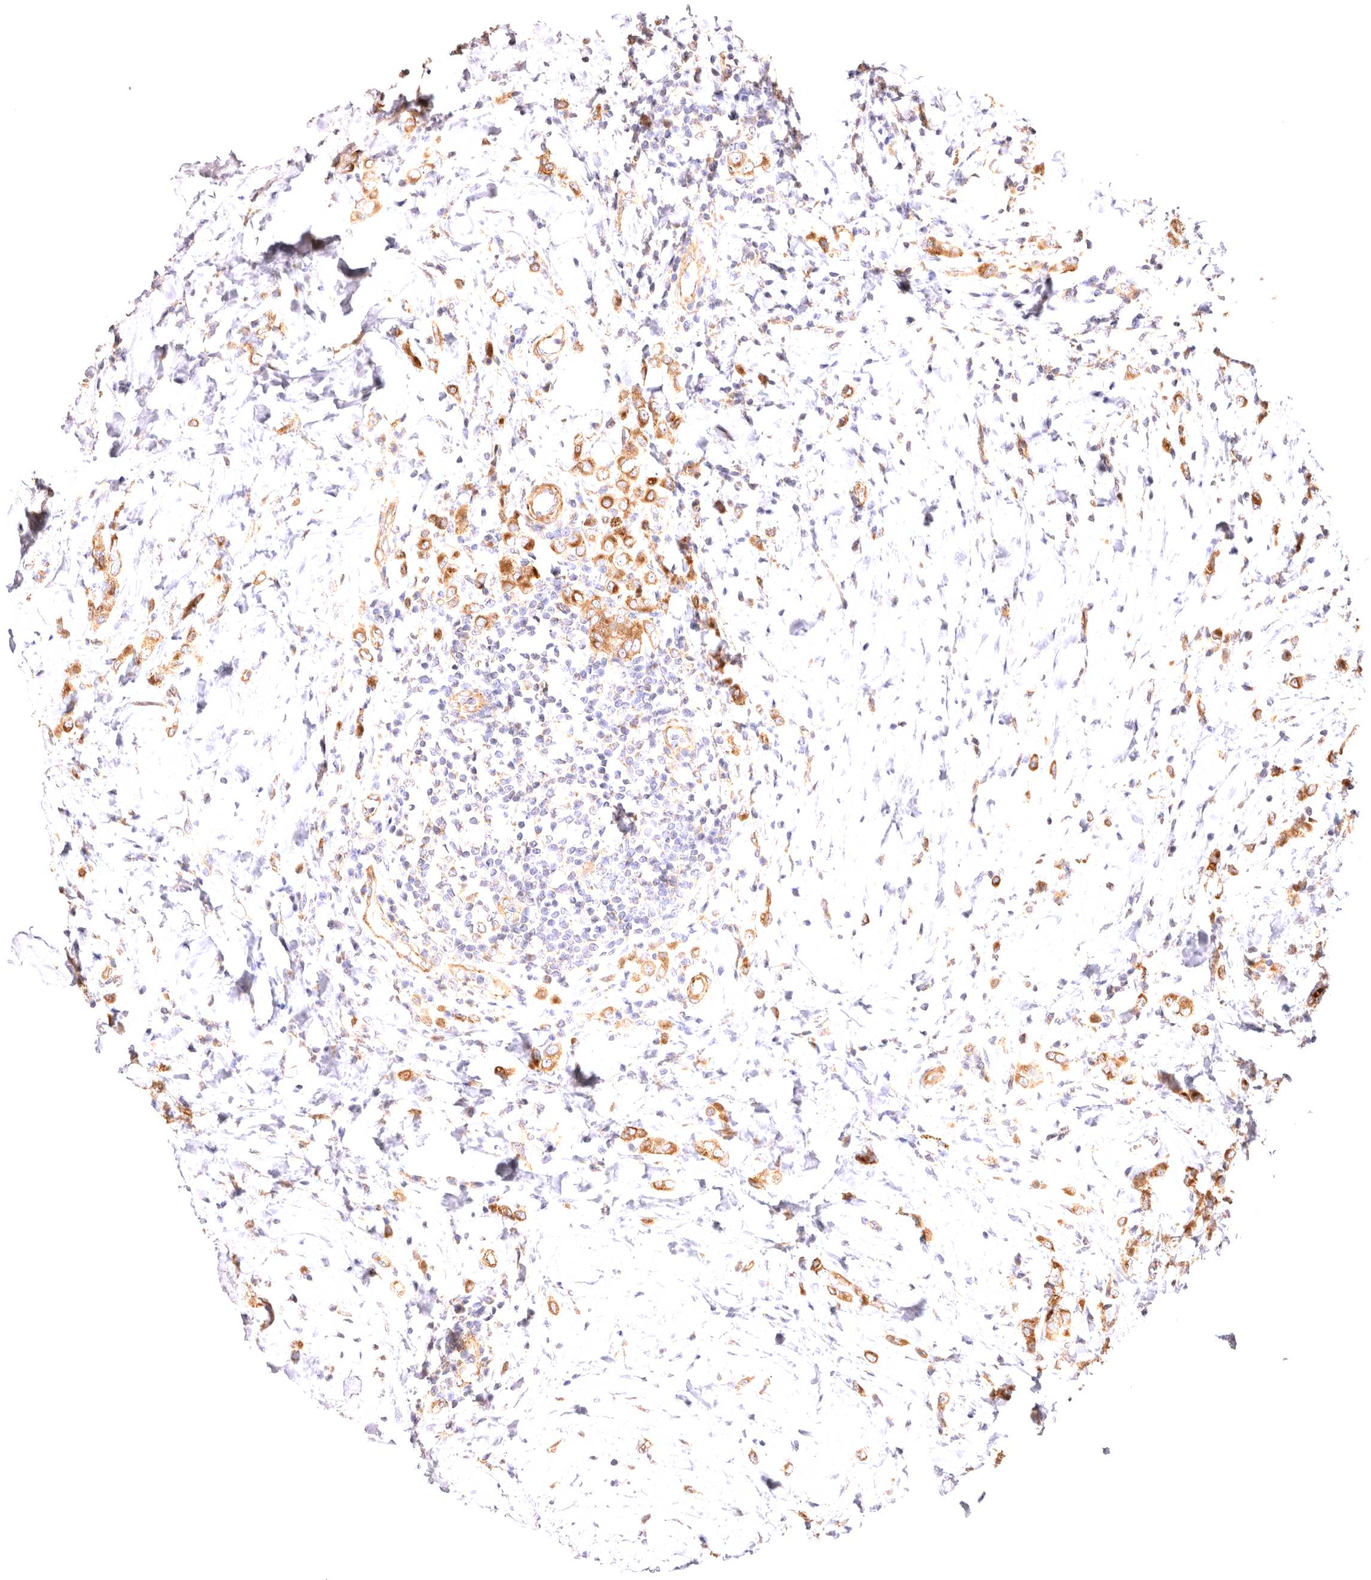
{"staining": {"intensity": "moderate", "quantity": ">75%", "location": "cytoplasmic/membranous"}, "tissue": "breast cancer", "cell_type": "Tumor cells", "image_type": "cancer", "snomed": [{"axis": "morphology", "description": "Lobular carcinoma"}, {"axis": "topography", "description": "Breast"}], "caption": "Breast lobular carcinoma stained with IHC exhibits moderate cytoplasmic/membranous positivity in approximately >75% of tumor cells. (DAB (3,3'-diaminobenzidine) = brown stain, brightfield microscopy at high magnification).", "gene": "VPS45", "patient": {"sex": "female", "age": 47}}